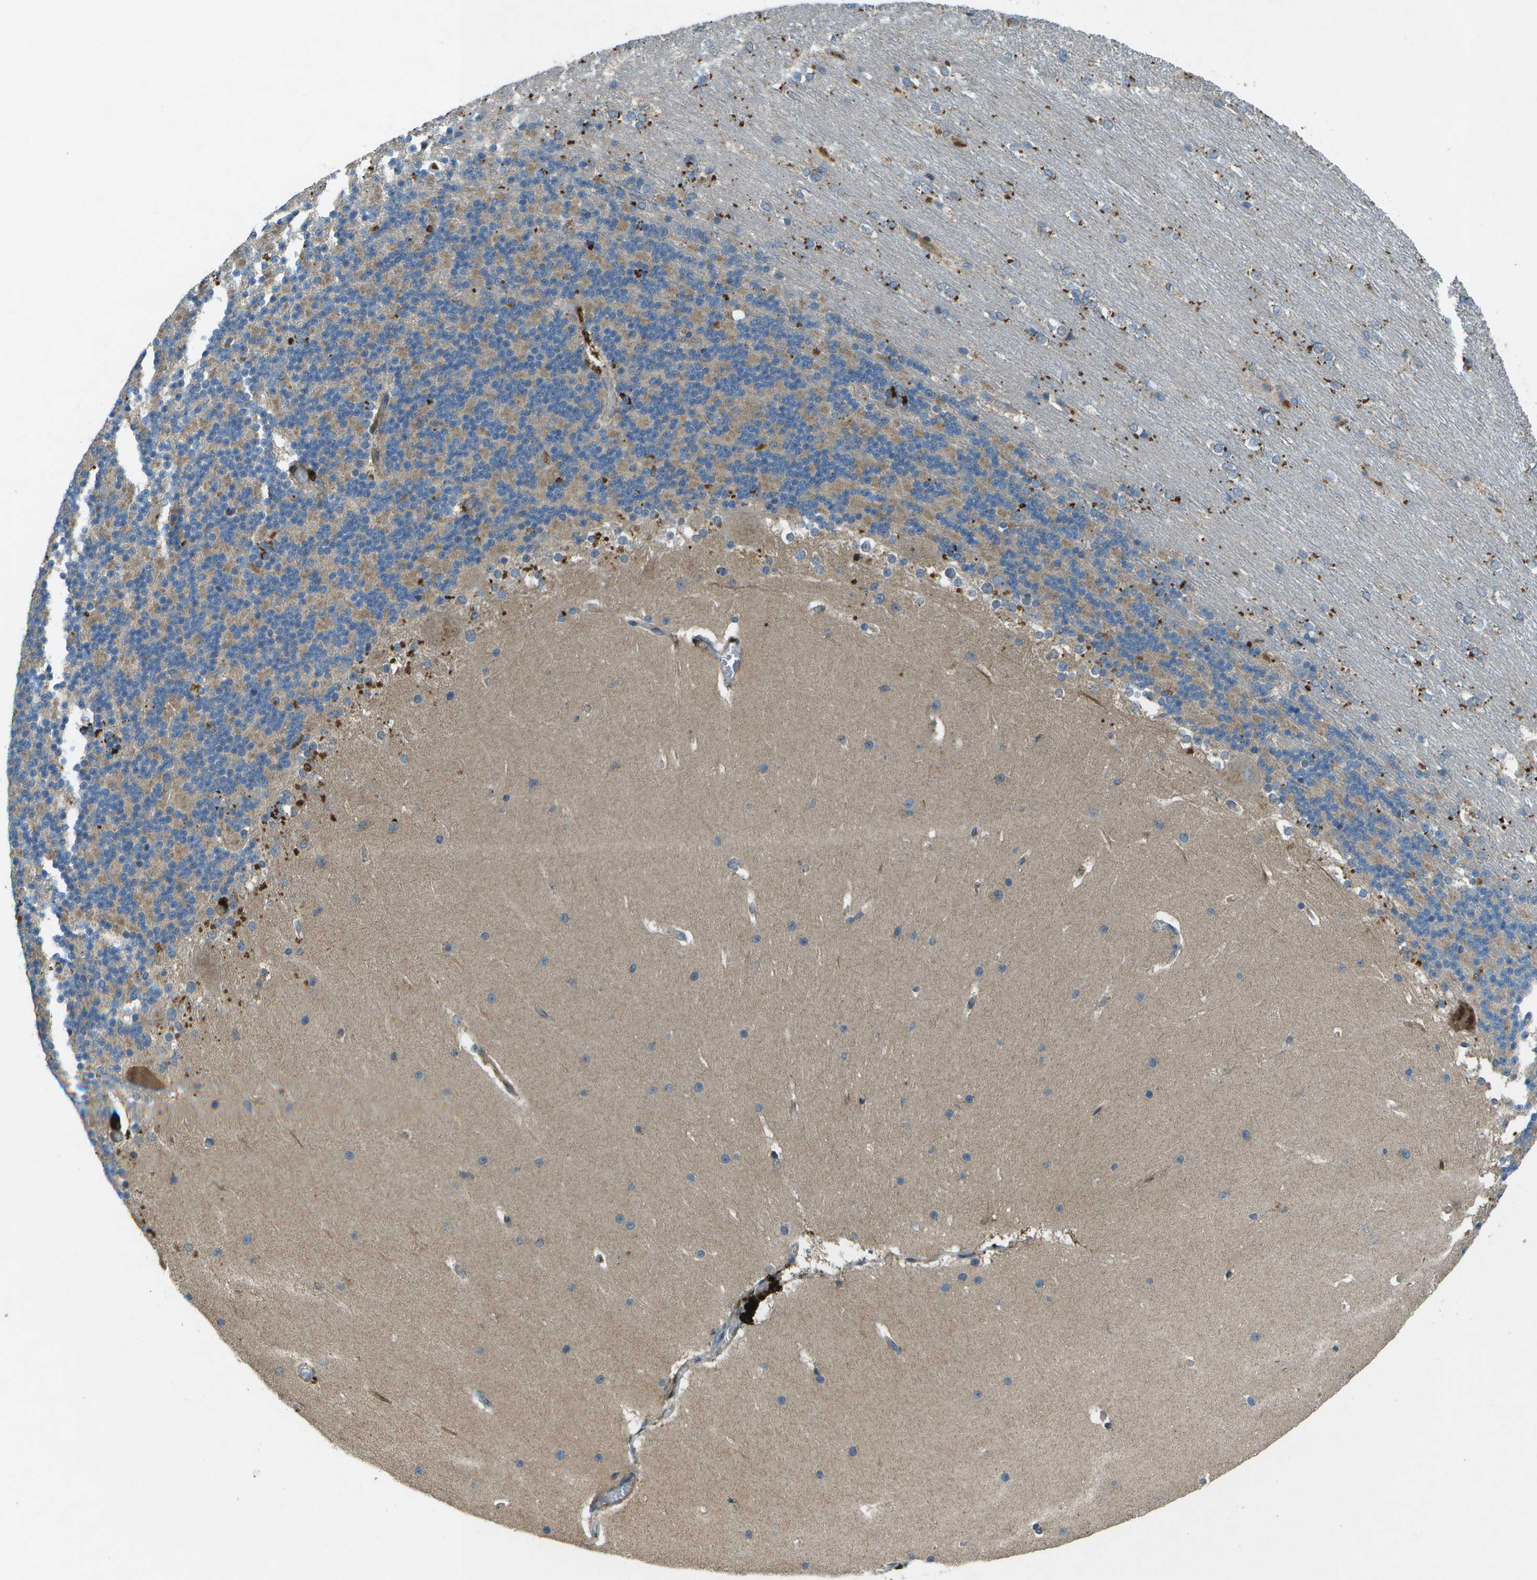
{"staining": {"intensity": "moderate", "quantity": "25%-75%", "location": "cytoplasmic/membranous"}, "tissue": "cerebellum", "cell_type": "Cells in granular layer", "image_type": "normal", "snomed": [{"axis": "morphology", "description": "Normal tissue, NOS"}, {"axis": "topography", "description": "Cerebellum"}], "caption": "Immunohistochemical staining of unremarkable cerebellum displays 25%-75% levels of moderate cytoplasmic/membranous protein positivity in approximately 25%-75% of cells in granular layer.", "gene": "PXYLP1", "patient": {"sex": "female", "age": 19}}